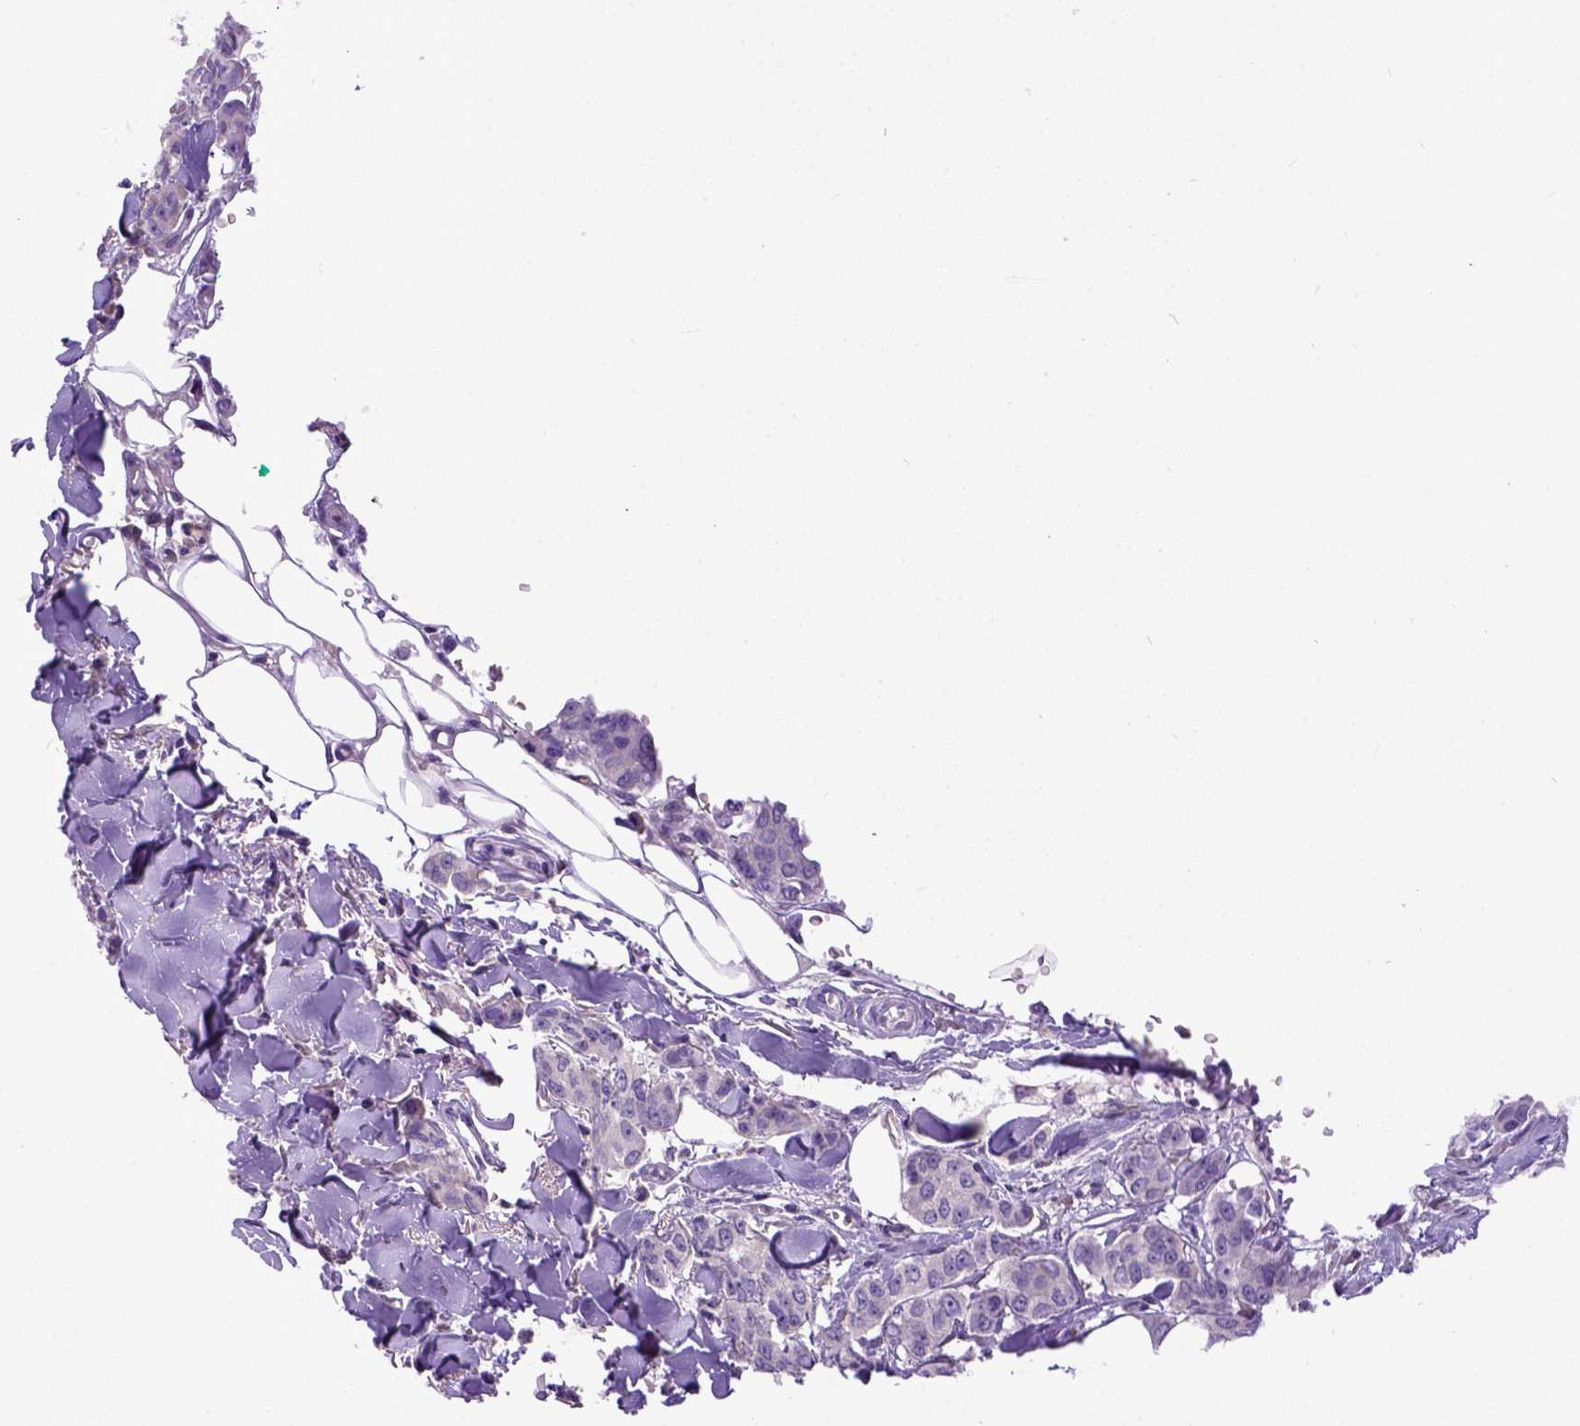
{"staining": {"intensity": "negative", "quantity": "none", "location": "none"}, "tissue": "breast cancer", "cell_type": "Tumor cells", "image_type": "cancer", "snomed": [{"axis": "morphology", "description": "Duct carcinoma"}, {"axis": "topography", "description": "Breast"}], "caption": "A histopathology image of breast cancer (invasive ductal carcinoma) stained for a protein exhibits no brown staining in tumor cells.", "gene": "NEK5", "patient": {"sex": "female", "age": 94}}